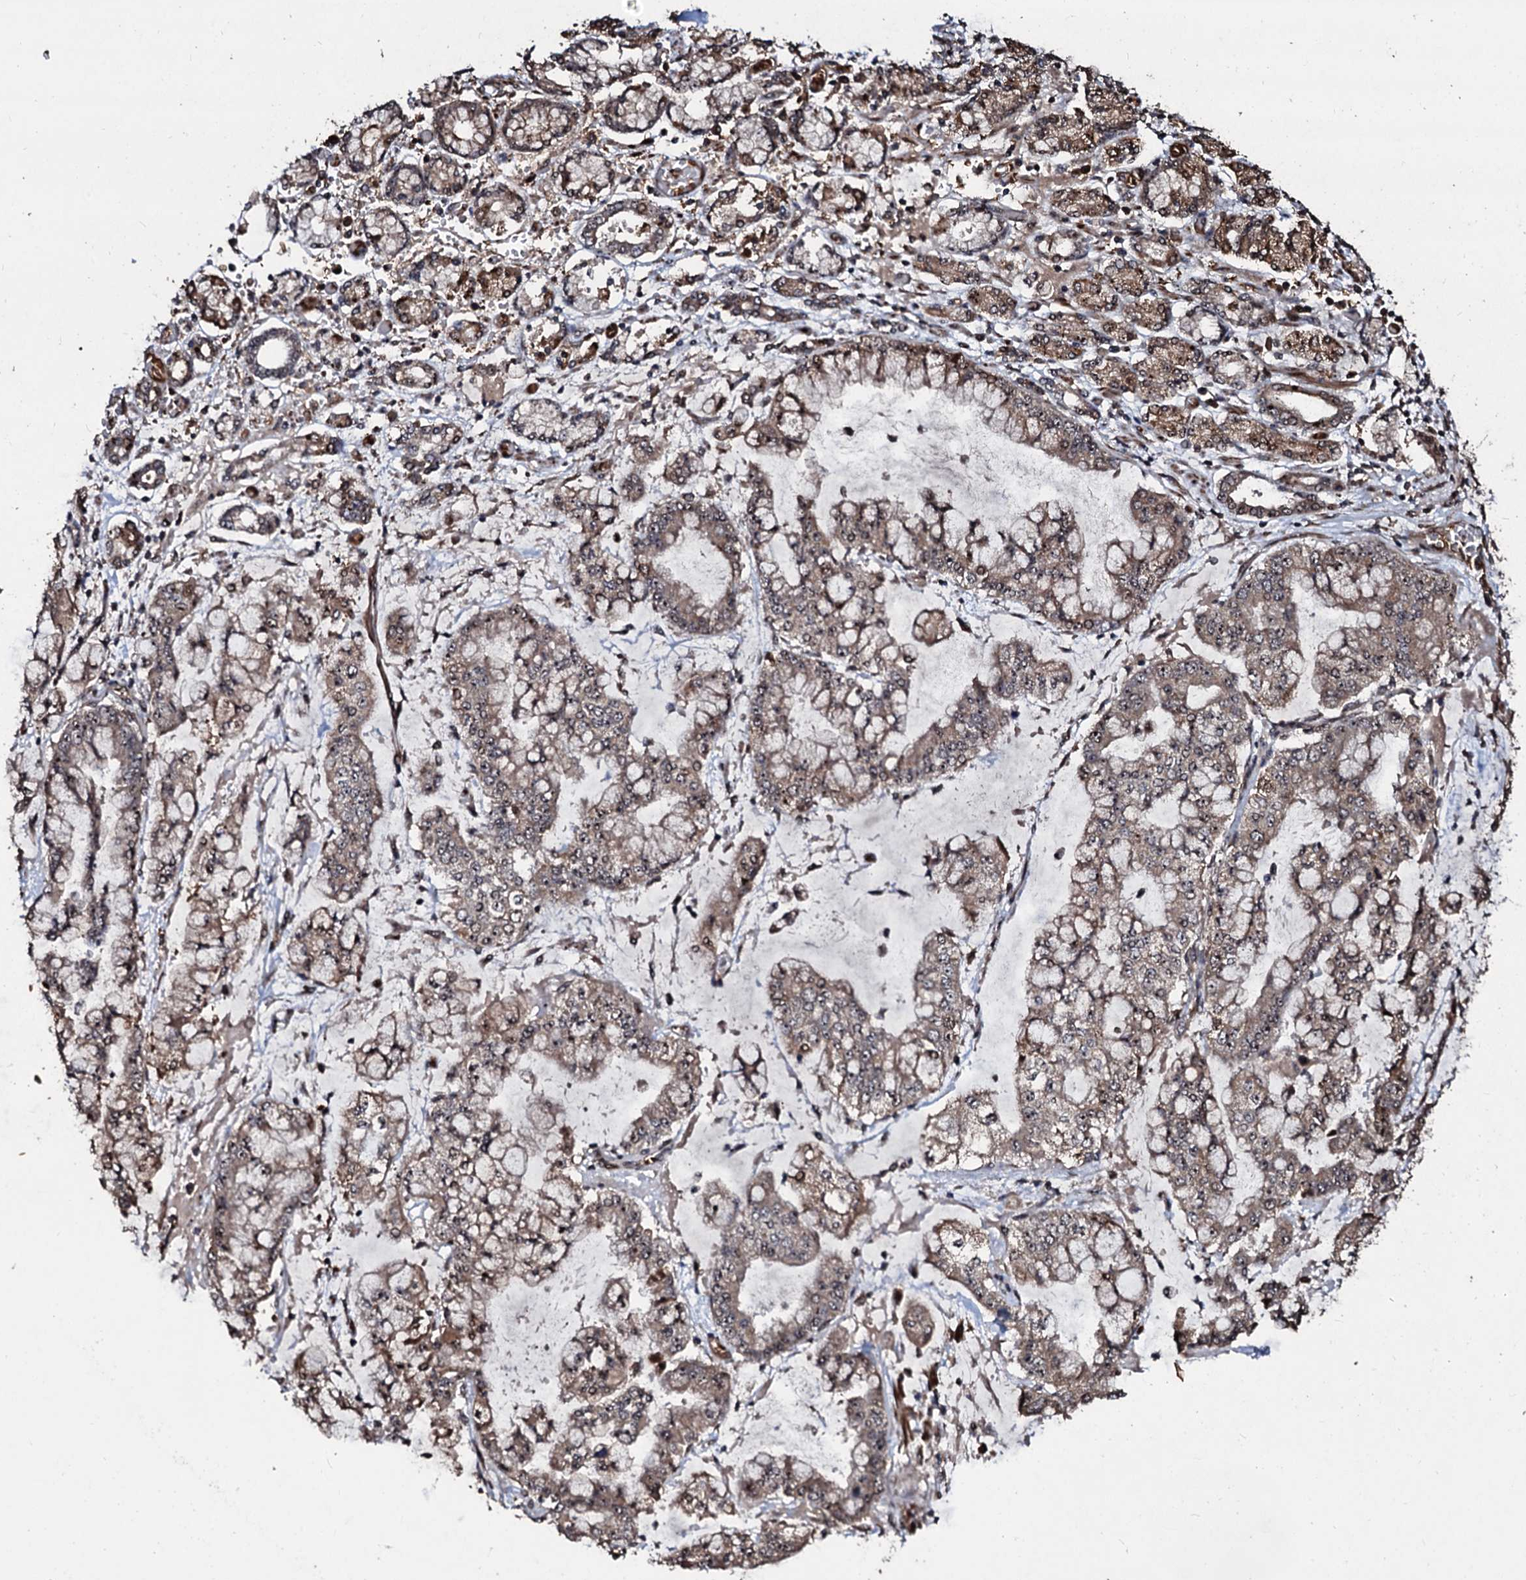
{"staining": {"intensity": "weak", "quantity": ">75%", "location": "cytoplasmic/membranous,nuclear"}, "tissue": "stomach cancer", "cell_type": "Tumor cells", "image_type": "cancer", "snomed": [{"axis": "morphology", "description": "Normal tissue, NOS"}, {"axis": "morphology", "description": "Adenocarcinoma, NOS"}, {"axis": "topography", "description": "Stomach, upper"}, {"axis": "topography", "description": "Stomach"}], "caption": "Immunohistochemistry (IHC) staining of stomach cancer (adenocarcinoma), which exhibits low levels of weak cytoplasmic/membranous and nuclear expression in about >75% of tumor cells indicating weak cytoplasmic/membranous and nuclear protein staining. The staining was performed using DAB (3,3'-diaminobenzidine) (brown) for protein detection and nuclei were counterstained in hematoxylin (blue).", "gene": "SUPT7L", "patient": {"sex": "male", "age": 76}}